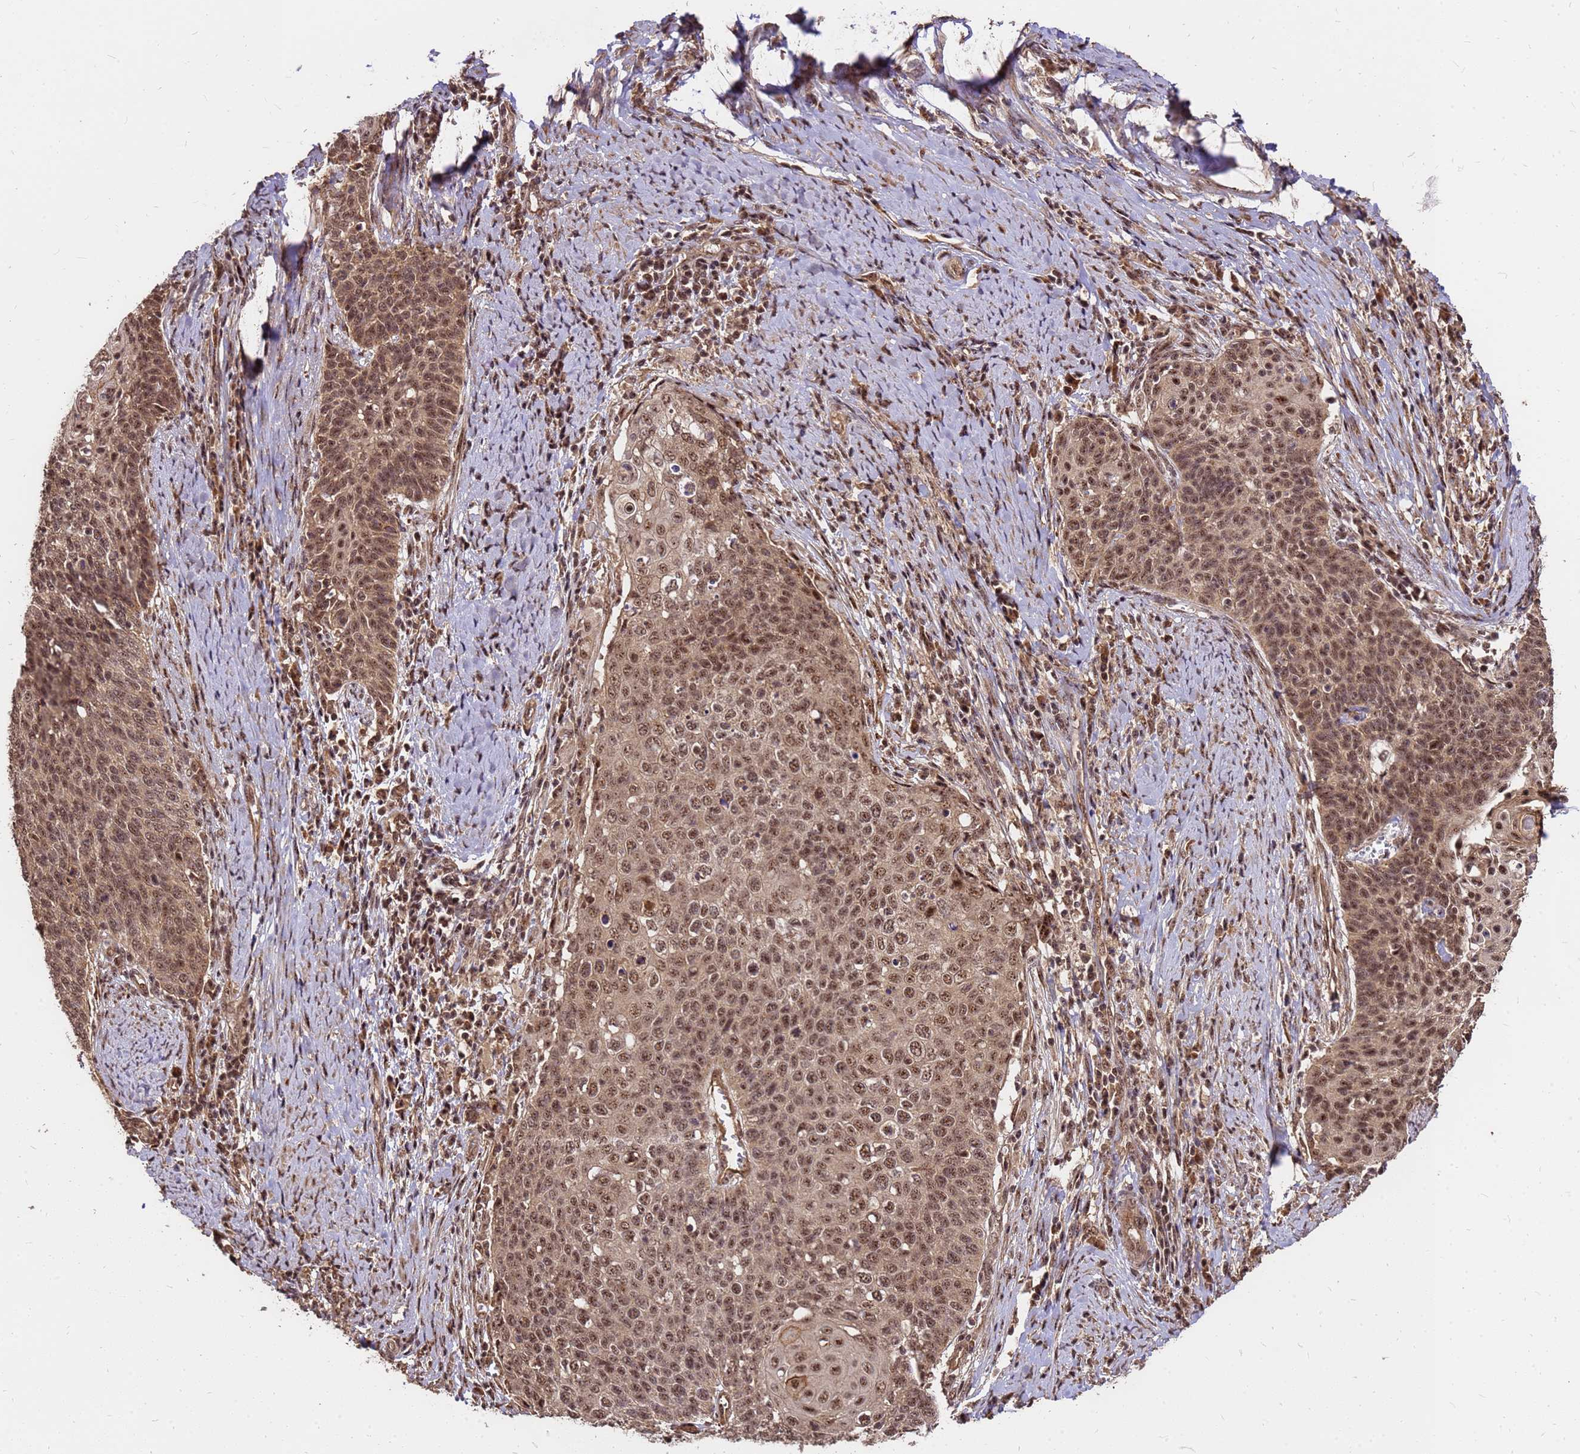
{"staining": {"intensity": "moderate", "quantity": ">75%", "location": "cytoplasmic/membranous,nuclear"}, "tissue": "cervical cancer", "cell_type": "Tumor cells", "image_type": "cancer", "snomed": [{"axis": "morphology", "description": "Squamous cell carcinoma, NOS"}, {"axis": "topography", "description": "Cervix"}], "caption": "This photomicrograph shows immunohistochemistry staining of cervical cancer, with medium moderate cytoplasmic/membranous and nuclear positivity in approximately >75% of tumor cells.", "gene": "GPATCH8", "patient": {"sex": "female", "age": 39}}